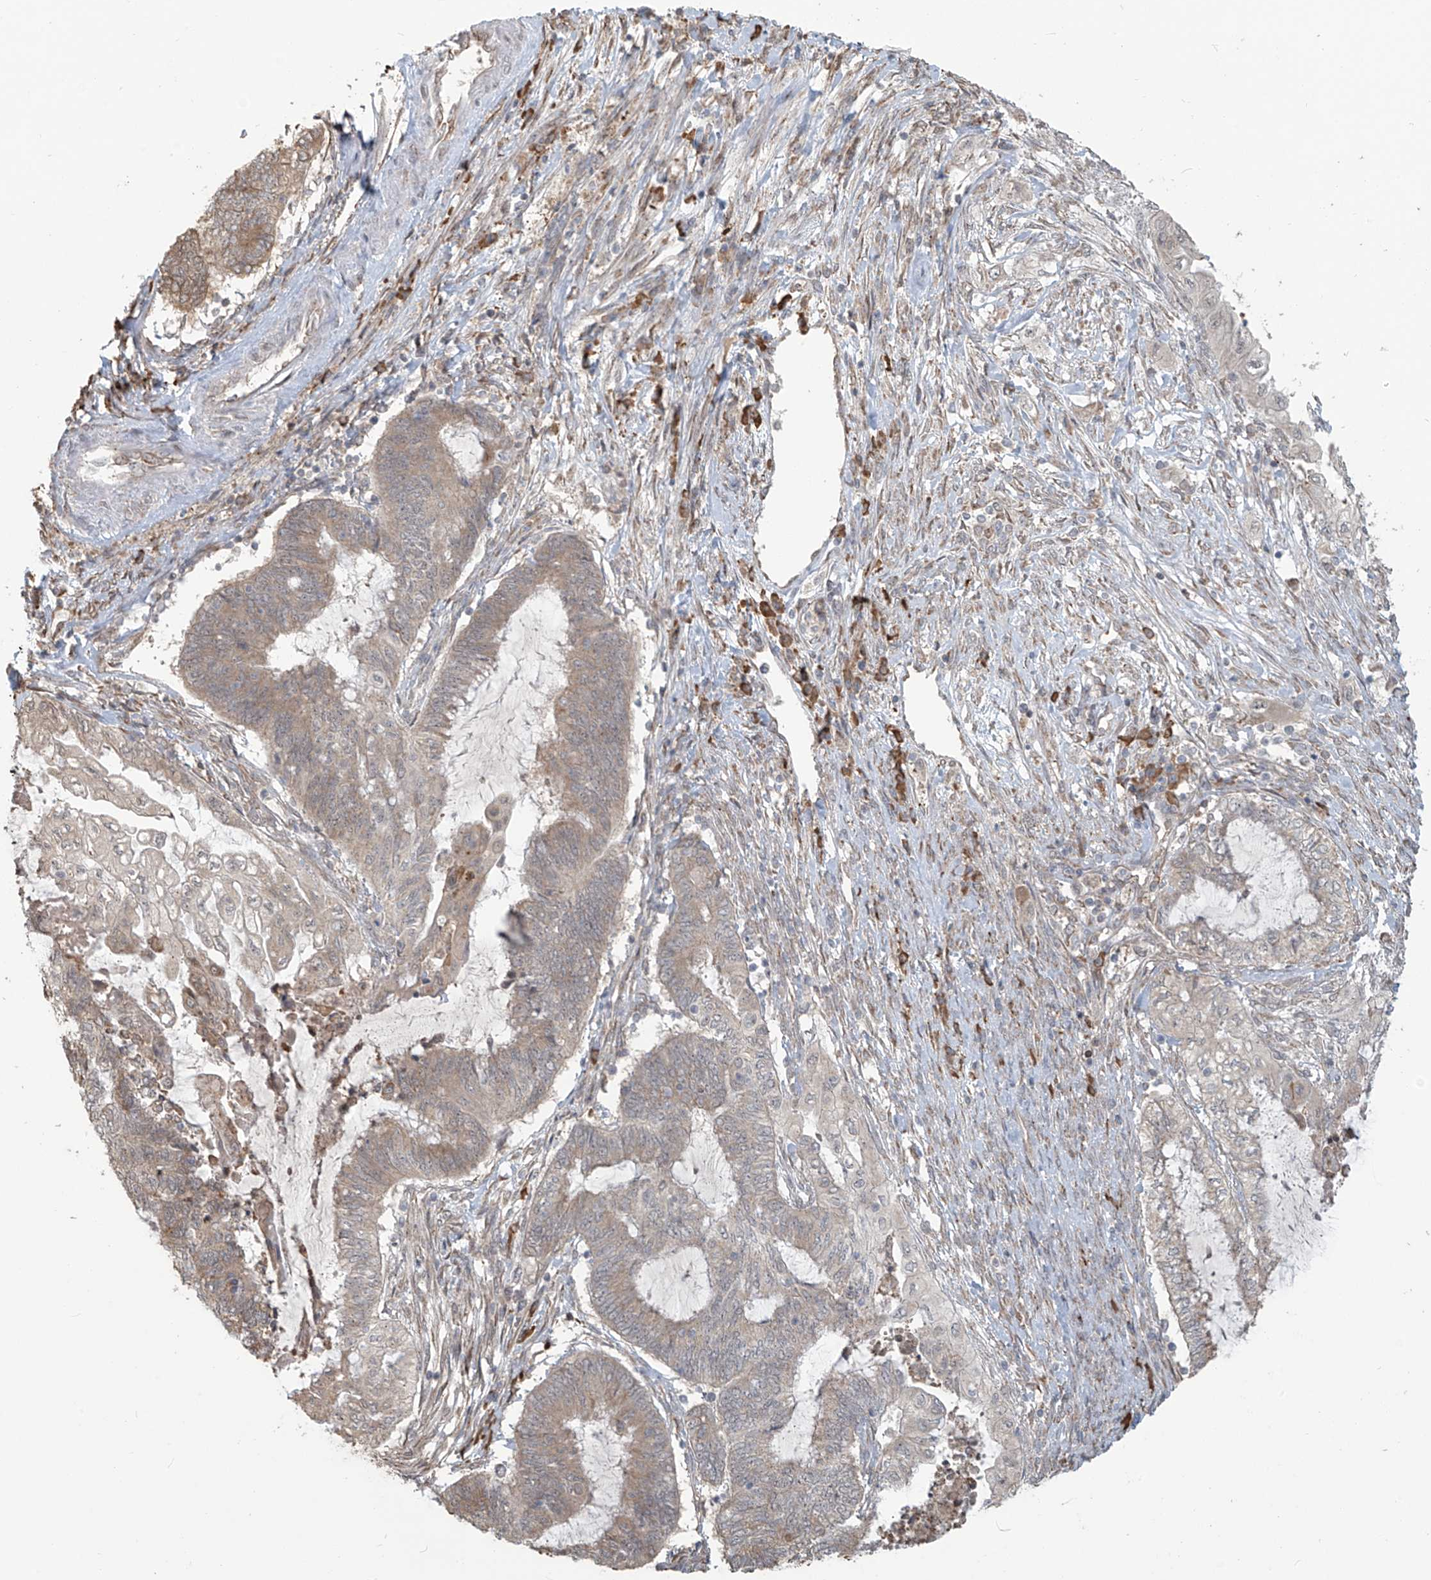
{"staining": {"intensity": "weak", "quantity": "25%-75%", "location": "cytoplasmic/membranous"}, "tissue": "endometrial cancer", "cell_type": "Tumor cells", "image_type": "cancer", "snomed": [{"axis": "morphology", "description": "Adenocarcinoma, NOS"}, {"axis": "topography", "description": "Uterus"}, {"axis": "topography", "description": "Endometrium"}], "caption": "The photomicrograph demonstrates a brown stain indicating the presence of a protein in the cytoplasmic/membranous of tumor cells in endometrial cancer.", "gene": "PLEKHM3", "patient": {"sex": "female", "age": 70}}